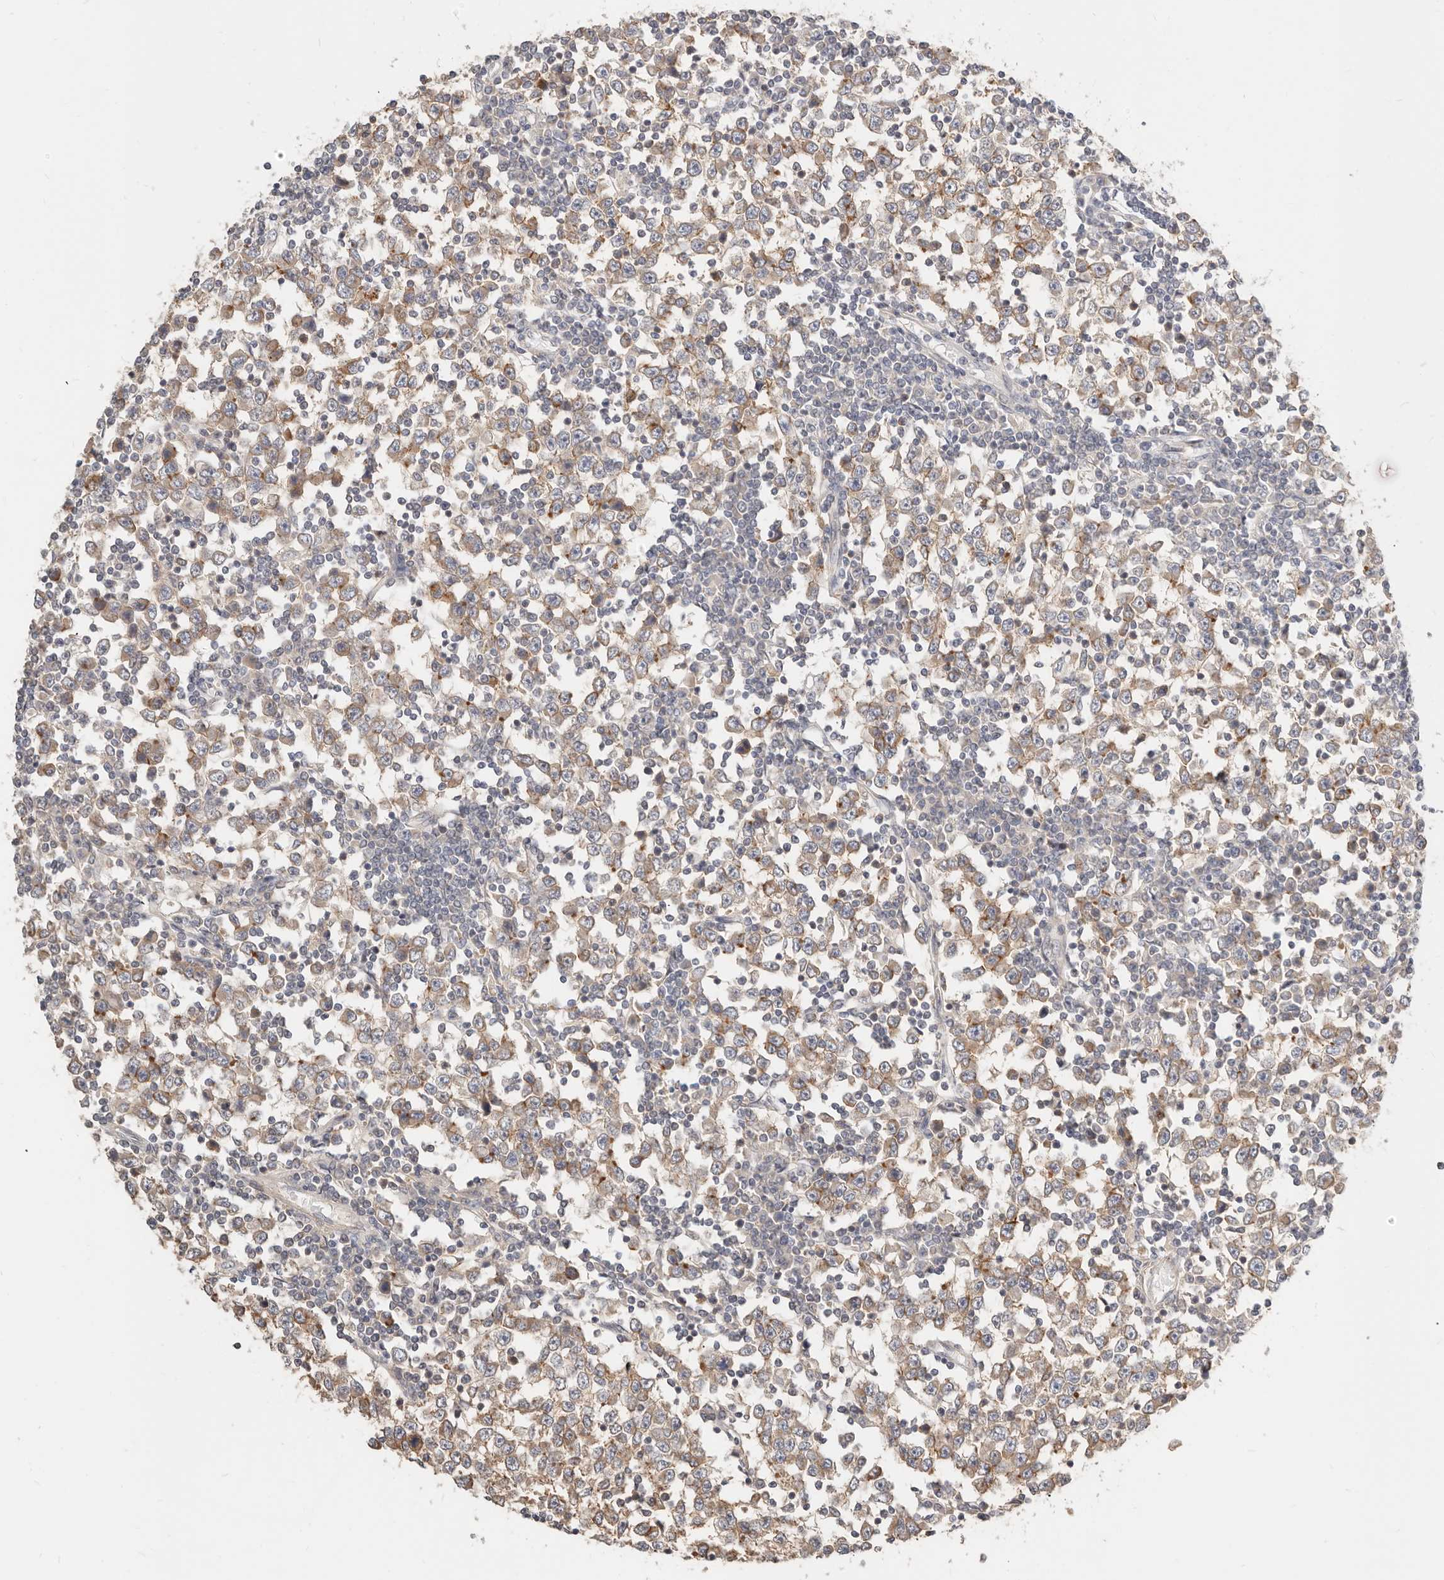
{"staining": {"intensity": "weak", "quantity": ">75%", "location": "cytoplasmic/membranous"}, "tissue": "testis cancer", "cell_type": "Tumor cells", "image_type": "cancer", "snomed": [{"axis": "morphology", "description": "Seminoma, NOS"}, {"axis": "topography", "description": "Testis"}], "caption": "This histopathology image reveals immunohistochemistry (IHC) staining of human testis cancer, with low weak cytoplasmic/membranous expression in about >75% of tumor cells.", "gene": "ZRANB1", "patient": {"sex": "male", "age": 65}}